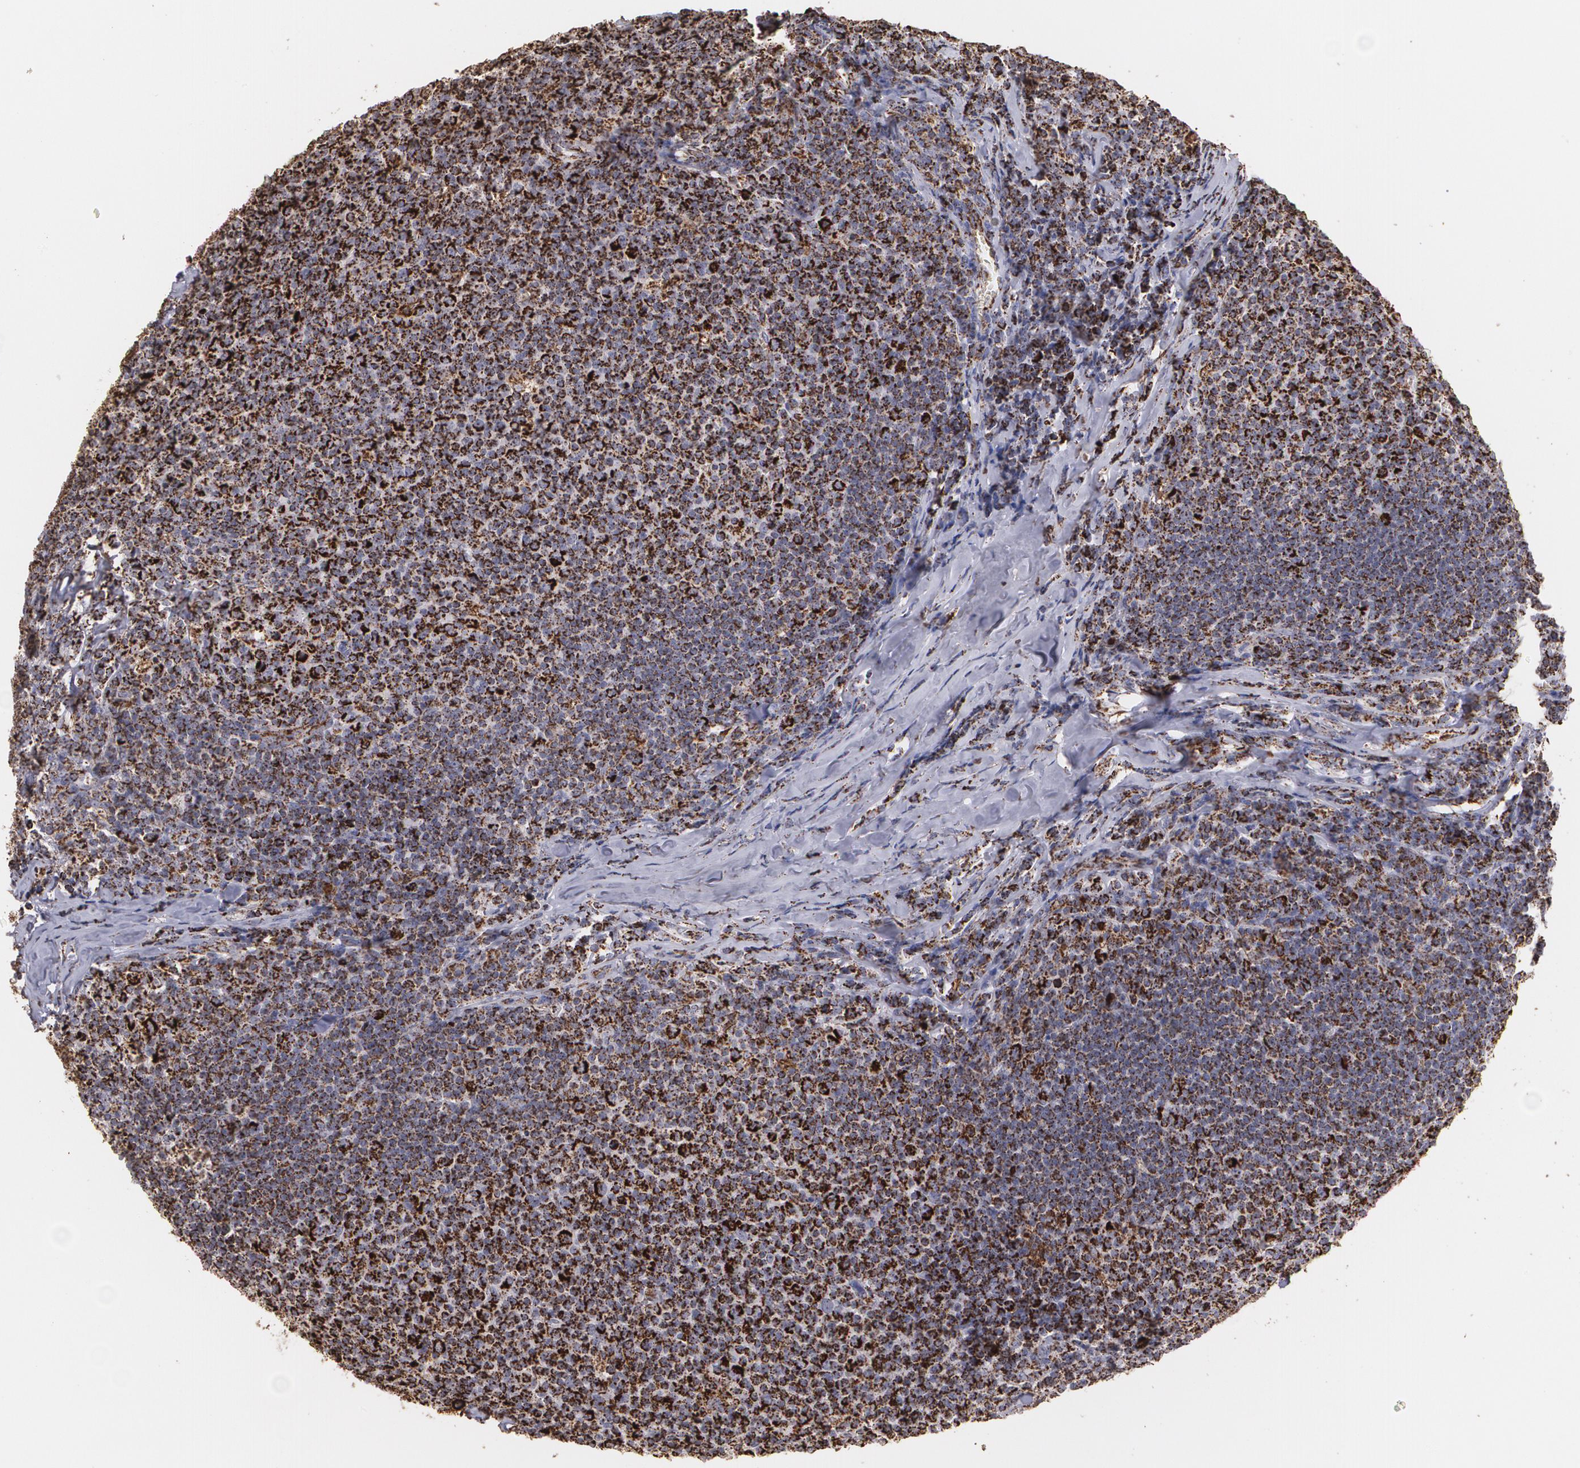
{"staining": {"intensity": "moderate", "quantity": ">75%", "location": "cytoplasmic/membranous"}, "tissue": "lymphoma", "cell_type": "Tumor cells", "image_type": "cancer", "snomed": [{"axis": "morphology", "description": "Malignant lymphoma, non-Hodgkin's type, Low grade"}, {"axis": "topography", "description": "Lymph node"}], "caption": "Immunohistochemistry (IHC) (DAB (3,3'-diaminobenzidine)) staining of low-grade malignant lymphoma, non-Hodgkin's type demonstrates moderate cytoplasmic/membranous protein positivity in about >75% of tumor cells.", "gene": "HSPD1", "patient": {"sex": "male", "age": 74}}